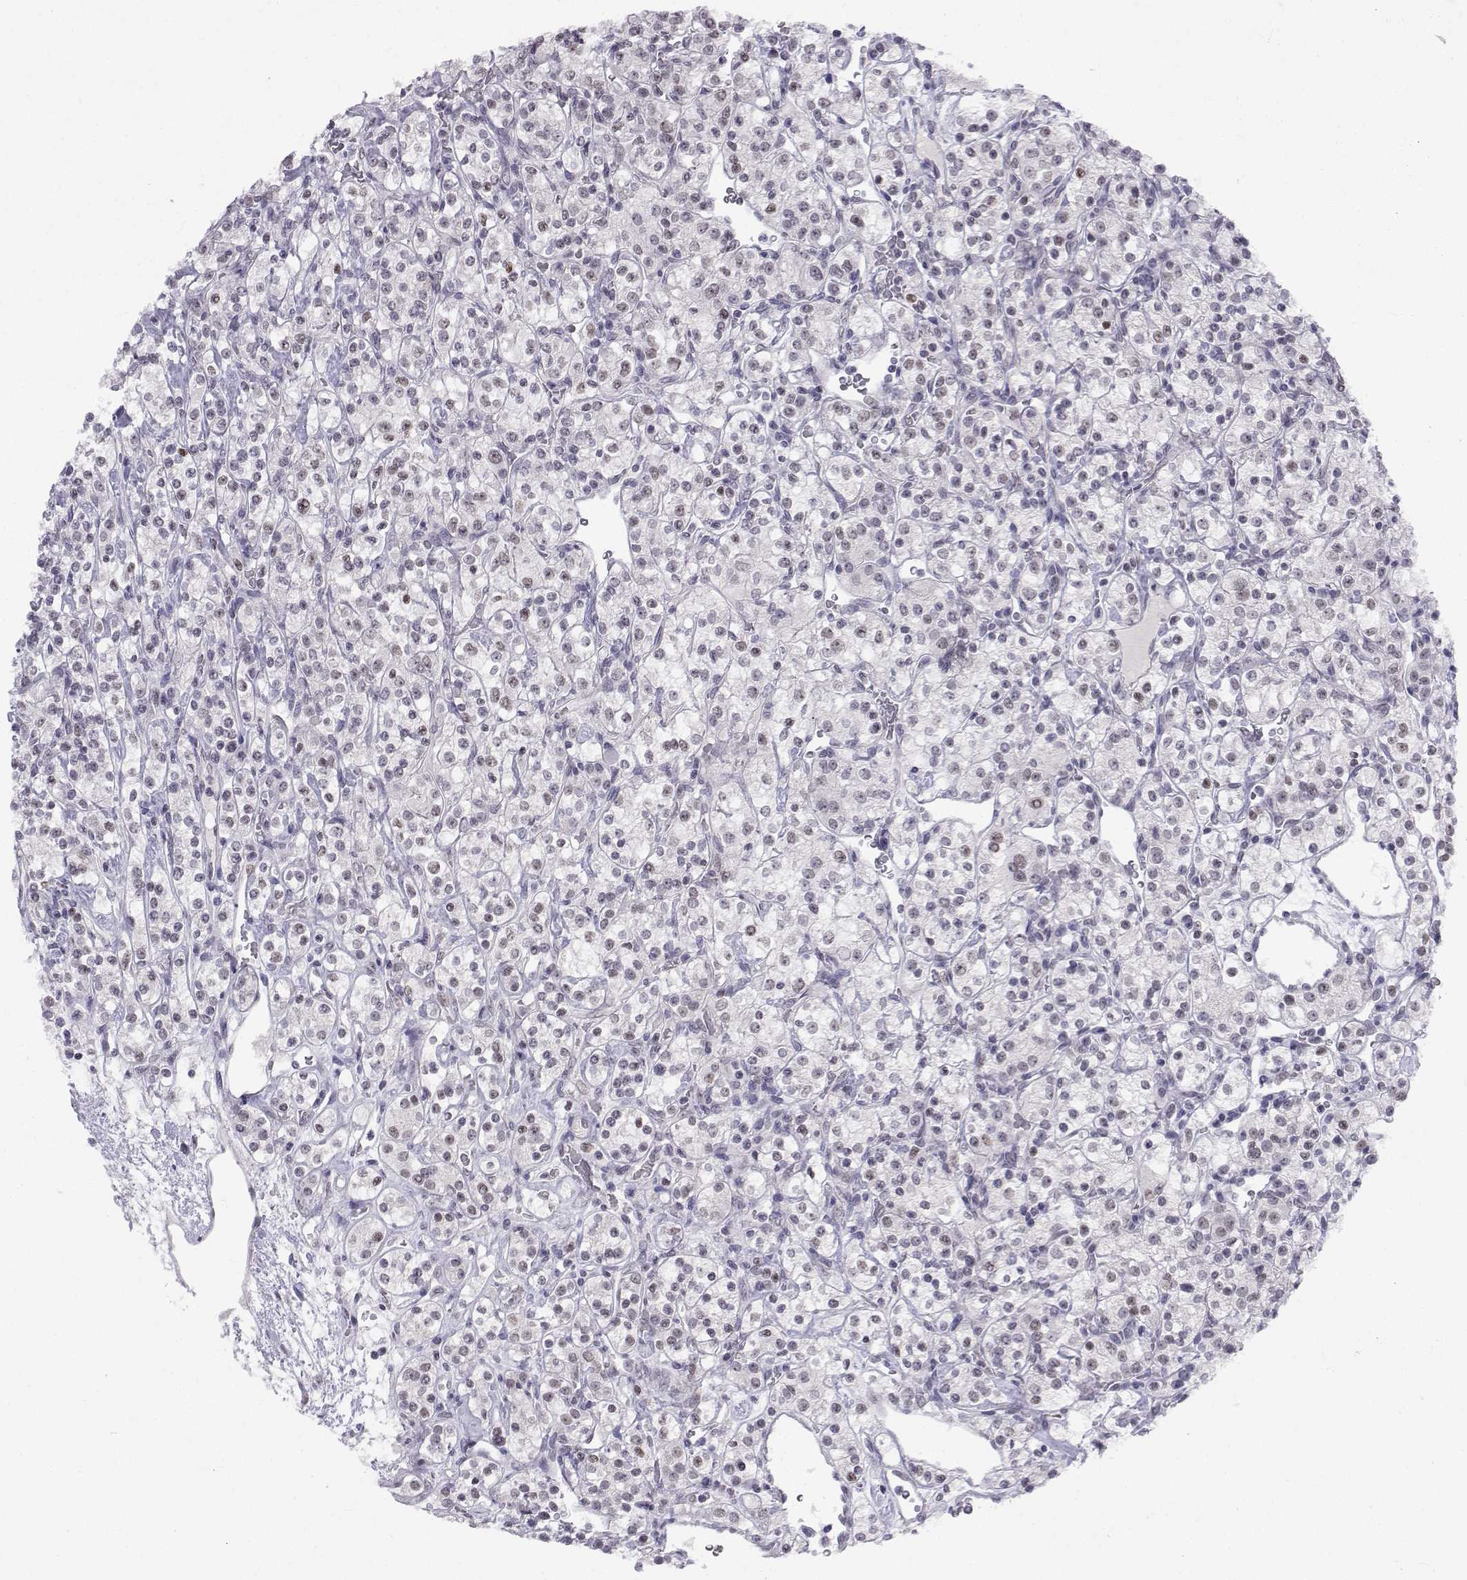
{"staining": {"intensity": "weak", "quantity": "<25%", "location": "nuclear"}, "tissue": "renal cancer", "cell_type": "Tumor cells", "image_type": "cancer", "snomed": [{"axis": "morphology", "description": "Adenocarcinoma, NOS"}, {"axis": "topography", "description": "Kidney"}], "caption": "This is an IHC image of renal adenocarcinoma. There is no positivity in tumor cells.", "gene": "MED26", "patient": {"sex": "male", "age": 77}}